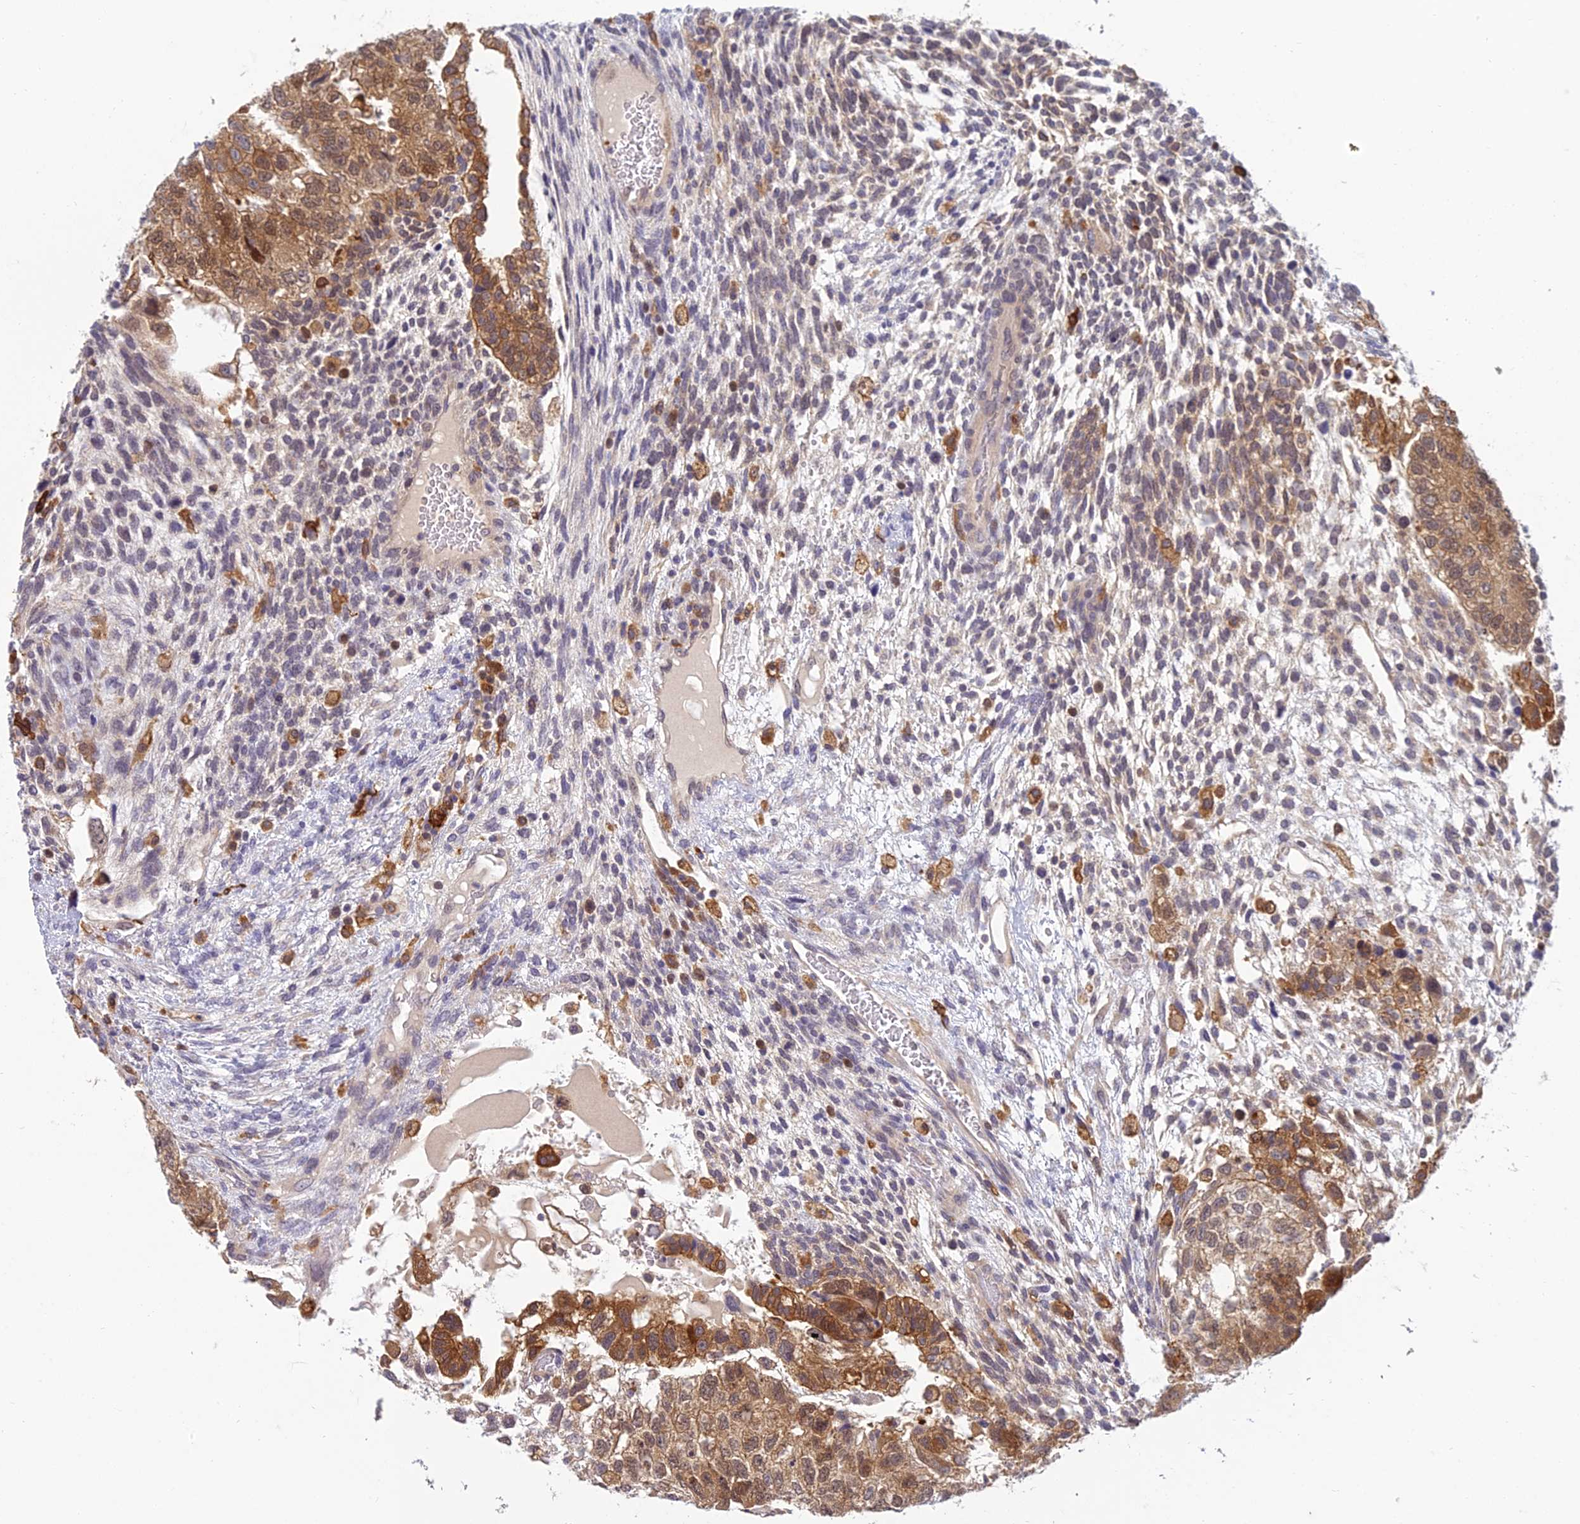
{"staining": {"intensity": "moderate", "quantity": ">75%", "location": "cytoplasmic/membranous,nuclear"}, "tissue": "testis cancer", "cell_type": "Tumor cells", "image_type": "cancer", "snomed": [{"axis": "morphology", "description": "Normal tissue, NOS"}, {"axis": "morphology", "description": "Carcinoma, Embryonal, NOS"}, {"axis": "topography", "description": "Testis"}], "caption": "Brown immunohistochemical staining in human testis cancer (embryonal carcinoma) exhibits moderate cytoplasmic/membranous and nuclear staining in approximately >75% of tumor cells.", "gene": "UBE2G1", "patient": {"sex": "male", "age": 36}}